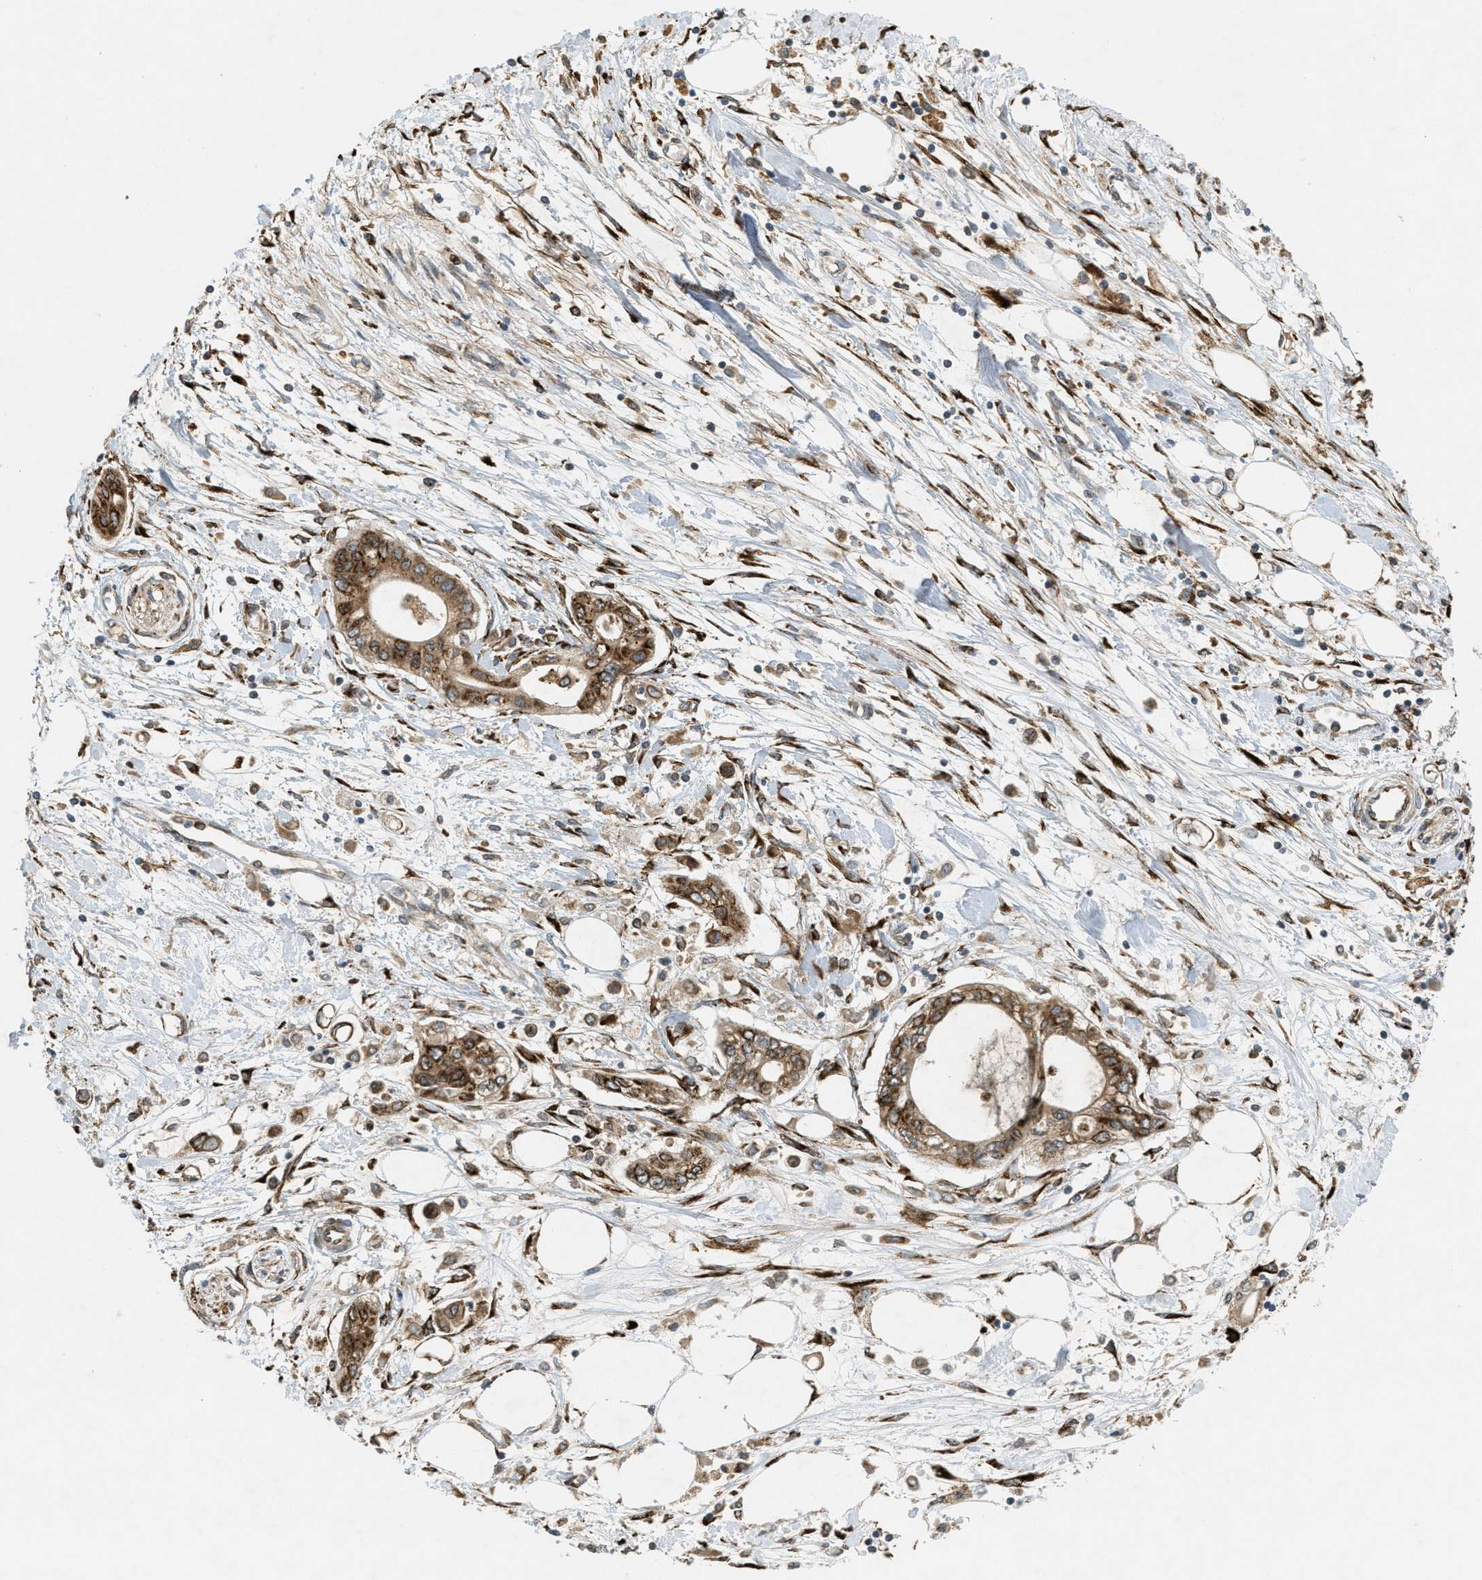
{"staining": {"intensity": "strong", "quantity": ">75%", "location": "cytoplasmic/membranous"}, "tissue": "pancreatic cancer", "cell_type": "Tumor cells", "image_type": "cancer", "snomed": [{"axis": "morphology", "description": "Adenocarcinoma, NOS"}, {"axis": "topography", "description": "Pancreas"}], "caption": "Immunohistochemistry (IHC) micrograph of neoplastic tissue: pancreatic cancer stained using immunohistochemistry exhibits high levels of strong protein expression localized specifically in the cytoplasmic/membranous of tumor cells, appearing as a cytoplasmic/membranous brown color.", "gene": "PCDH18", "patient": {"sex": "female", "age": 77}}